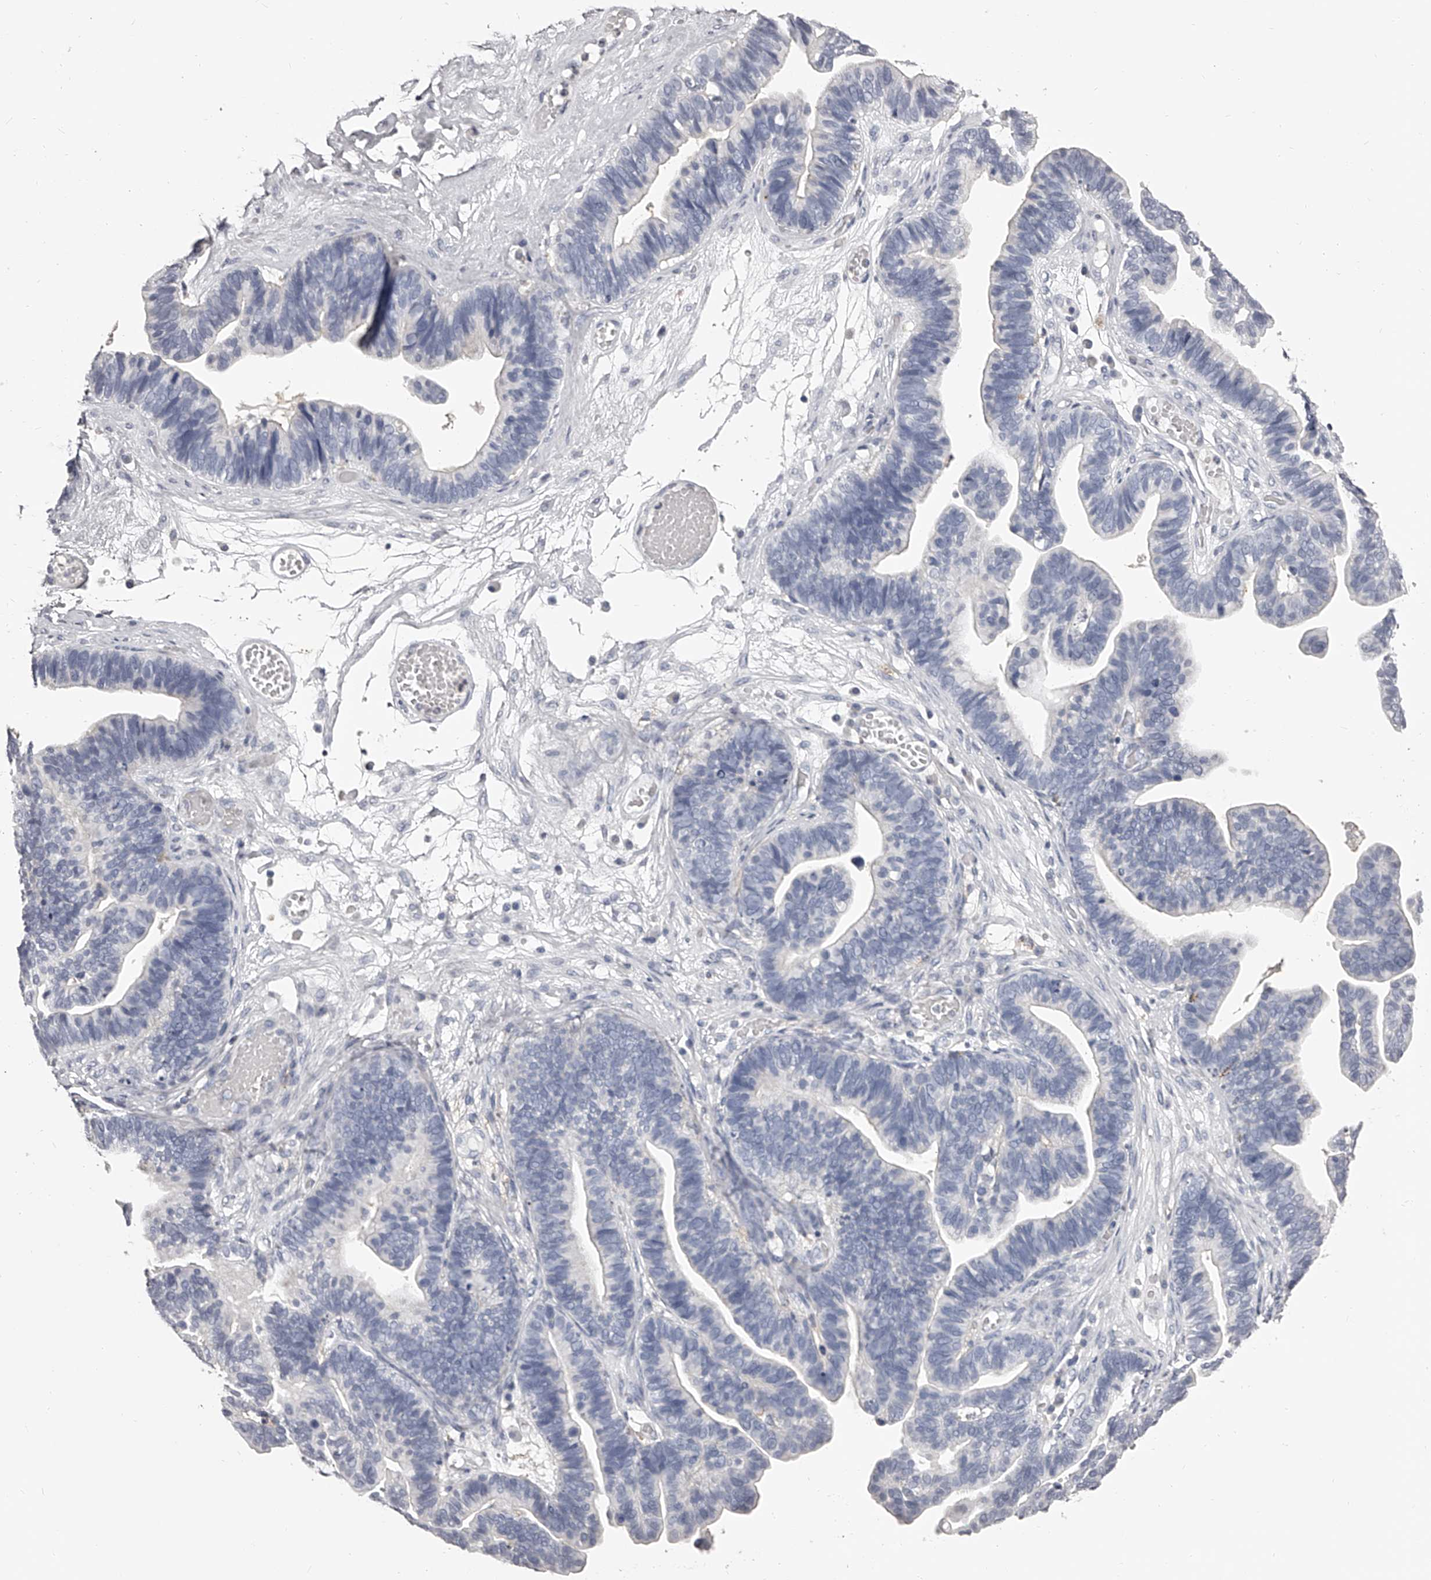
{"staining": {"intensity": "negative", "quantity": "none", "location": "none"}, "tissue": "ovarian cancer", "cell_type": "Tumor cells", "image_type": "cancer", "snomed": [{"axis": "morphology", "description": "Cystadenocarcinoma, serous, NOS"}, {"axis": "topography", "description": "Ovary"}], "caption": "Immunohistochemistry (IHC) micrograph of neoplastic tissue: human ovarian cancer stained with DAB demonstrates no significant protein staining in tumor cells. (DAB (3,3'-diaminobenzidine) immunohistochemistry (IHC) with hematoxylin counter stain).", "gene": "PACSIN1", "patient": {"sex": "female", "age": 56}}